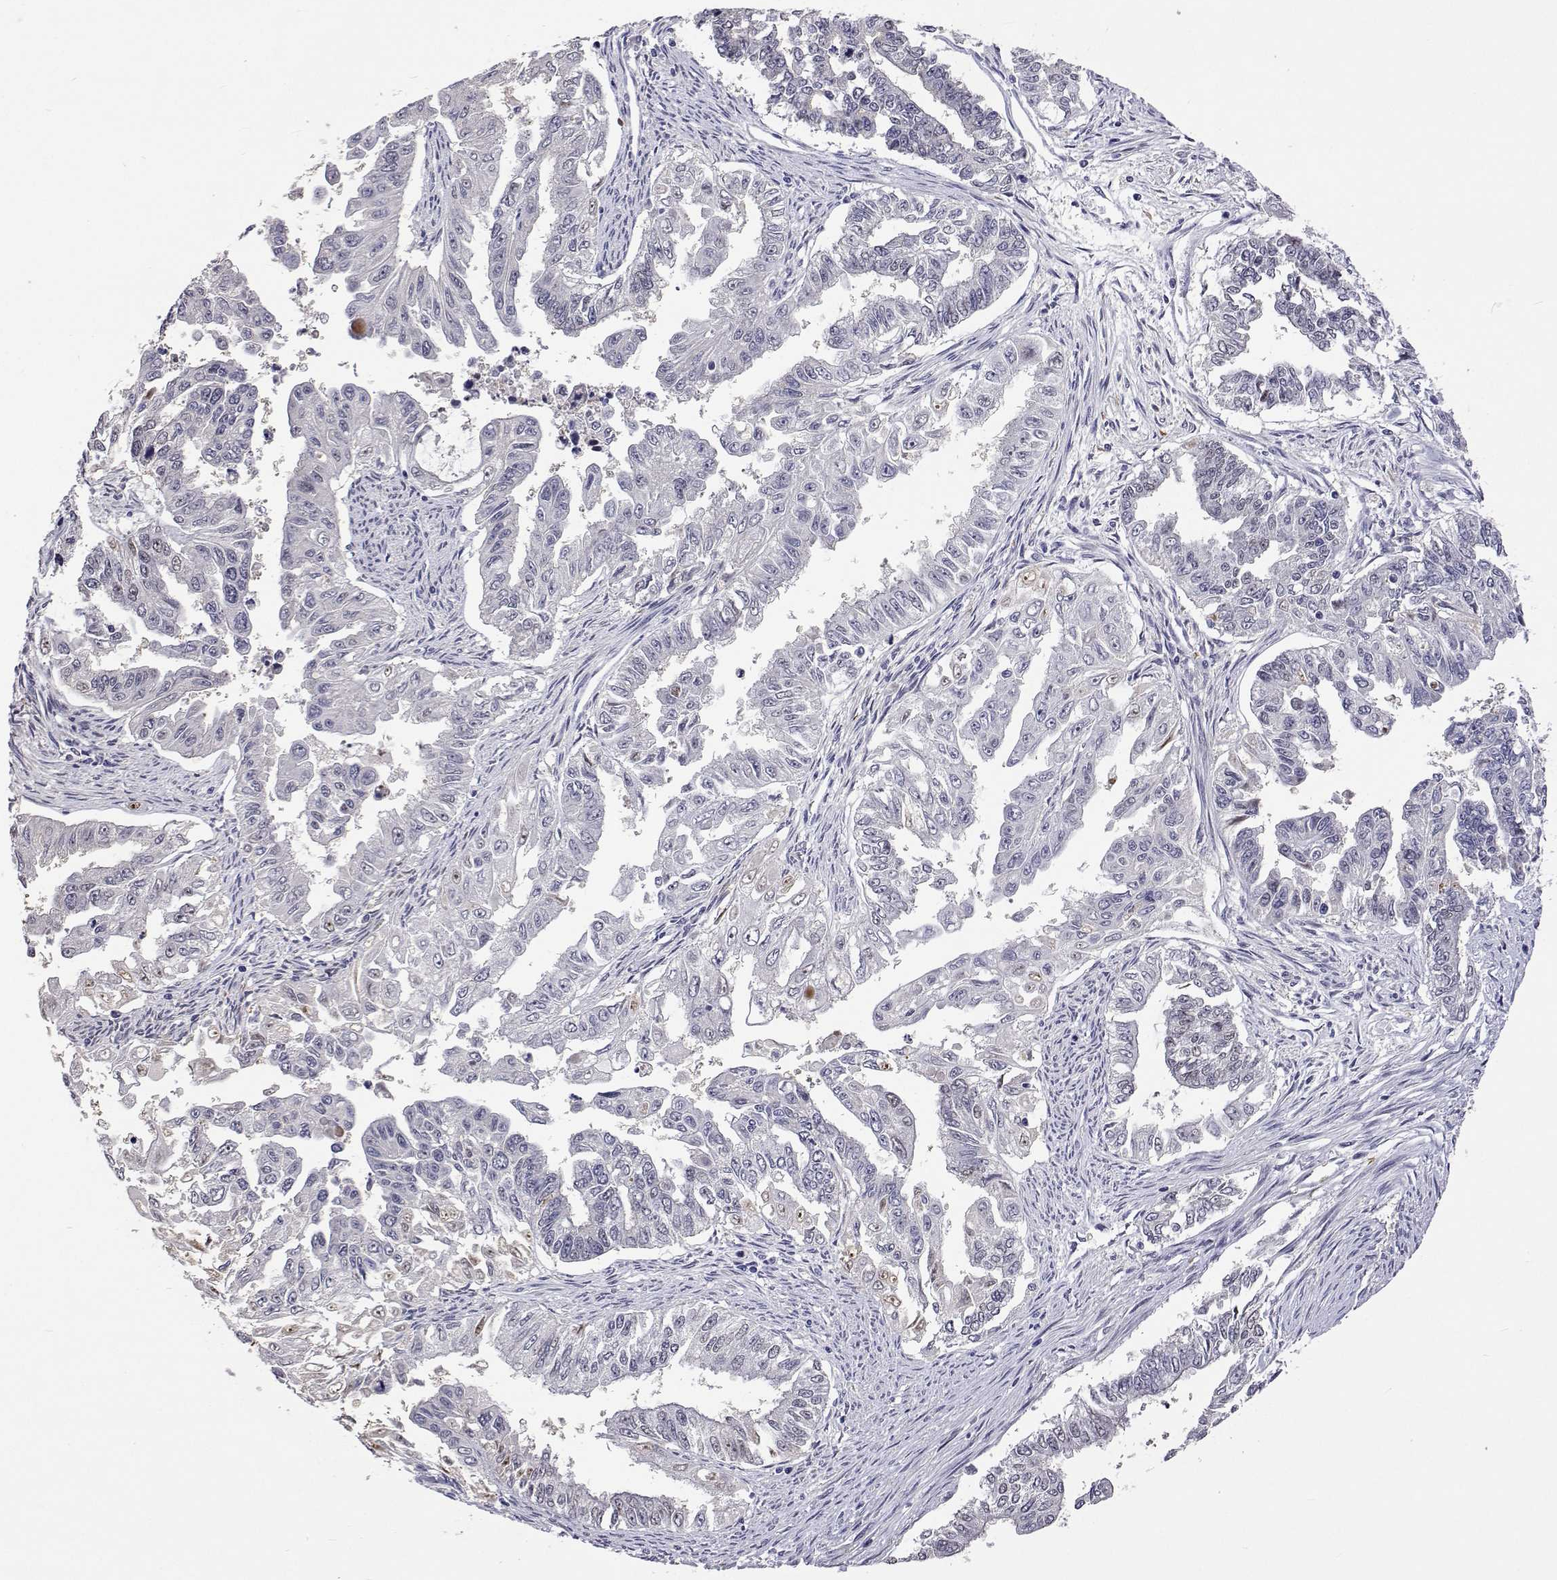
{"staining": {"intensity": "negative", "quantity": "none", "location": "none"}, "tissue": "endometrial cancer", "cell_type": "Tumor cells", "image_type": "cancer", "snomed": [{"axis": "morphology", "description": "Adenocarcinoma, NOS"}, {"axis": "topography", "description": "Uterus"}], "caption": "Immunohistochemistry photomicrograph of neoplastic tissue: endometrial cancer stained with DAB shows no significant protein expression in tumor cells.", "gene": "HNRNPA0", "patient": {"sex": "female", "age": 59}}